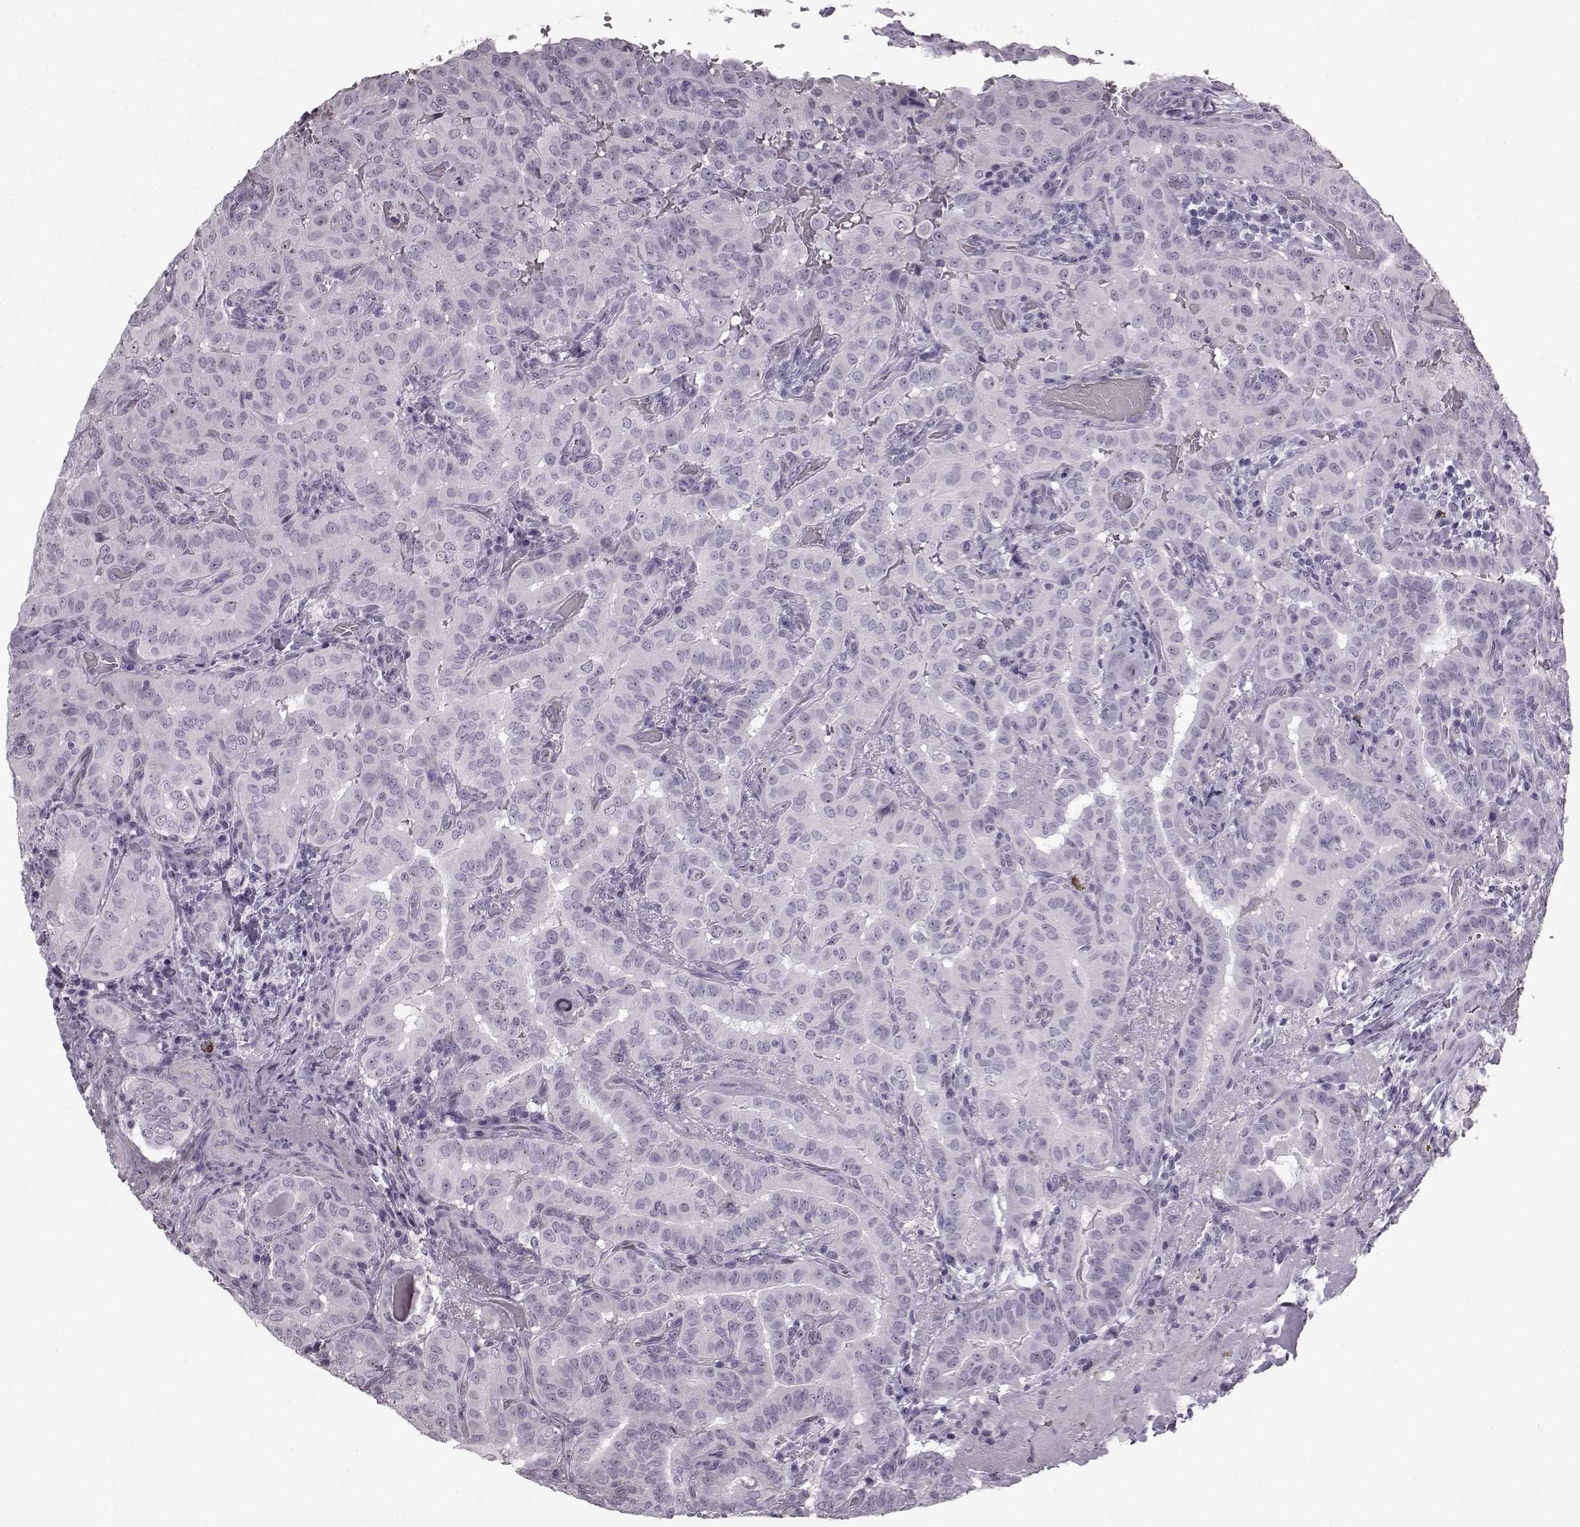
{"staining": {"intensity": "negative", "quantity": "none", "location": "none"}, "tissue": "thyroid cancer", "cell_type": "Tumor cells", "image_type": "cancer", "snomed": [{"axis": "morphology", "description": "Papillary adenocarcinoma, NOS"}, {"axis": "morphology", "description": "Papillary adenoma metastatic"}, {"axis": "topography", "description": "Thyroid gland"}], "caption": "Histopathology image shows no significant protein positivity in tumor cells of thyroid cancer.", "gene": "PRPH2", "patient": {"sex": "female", "age": 50}}